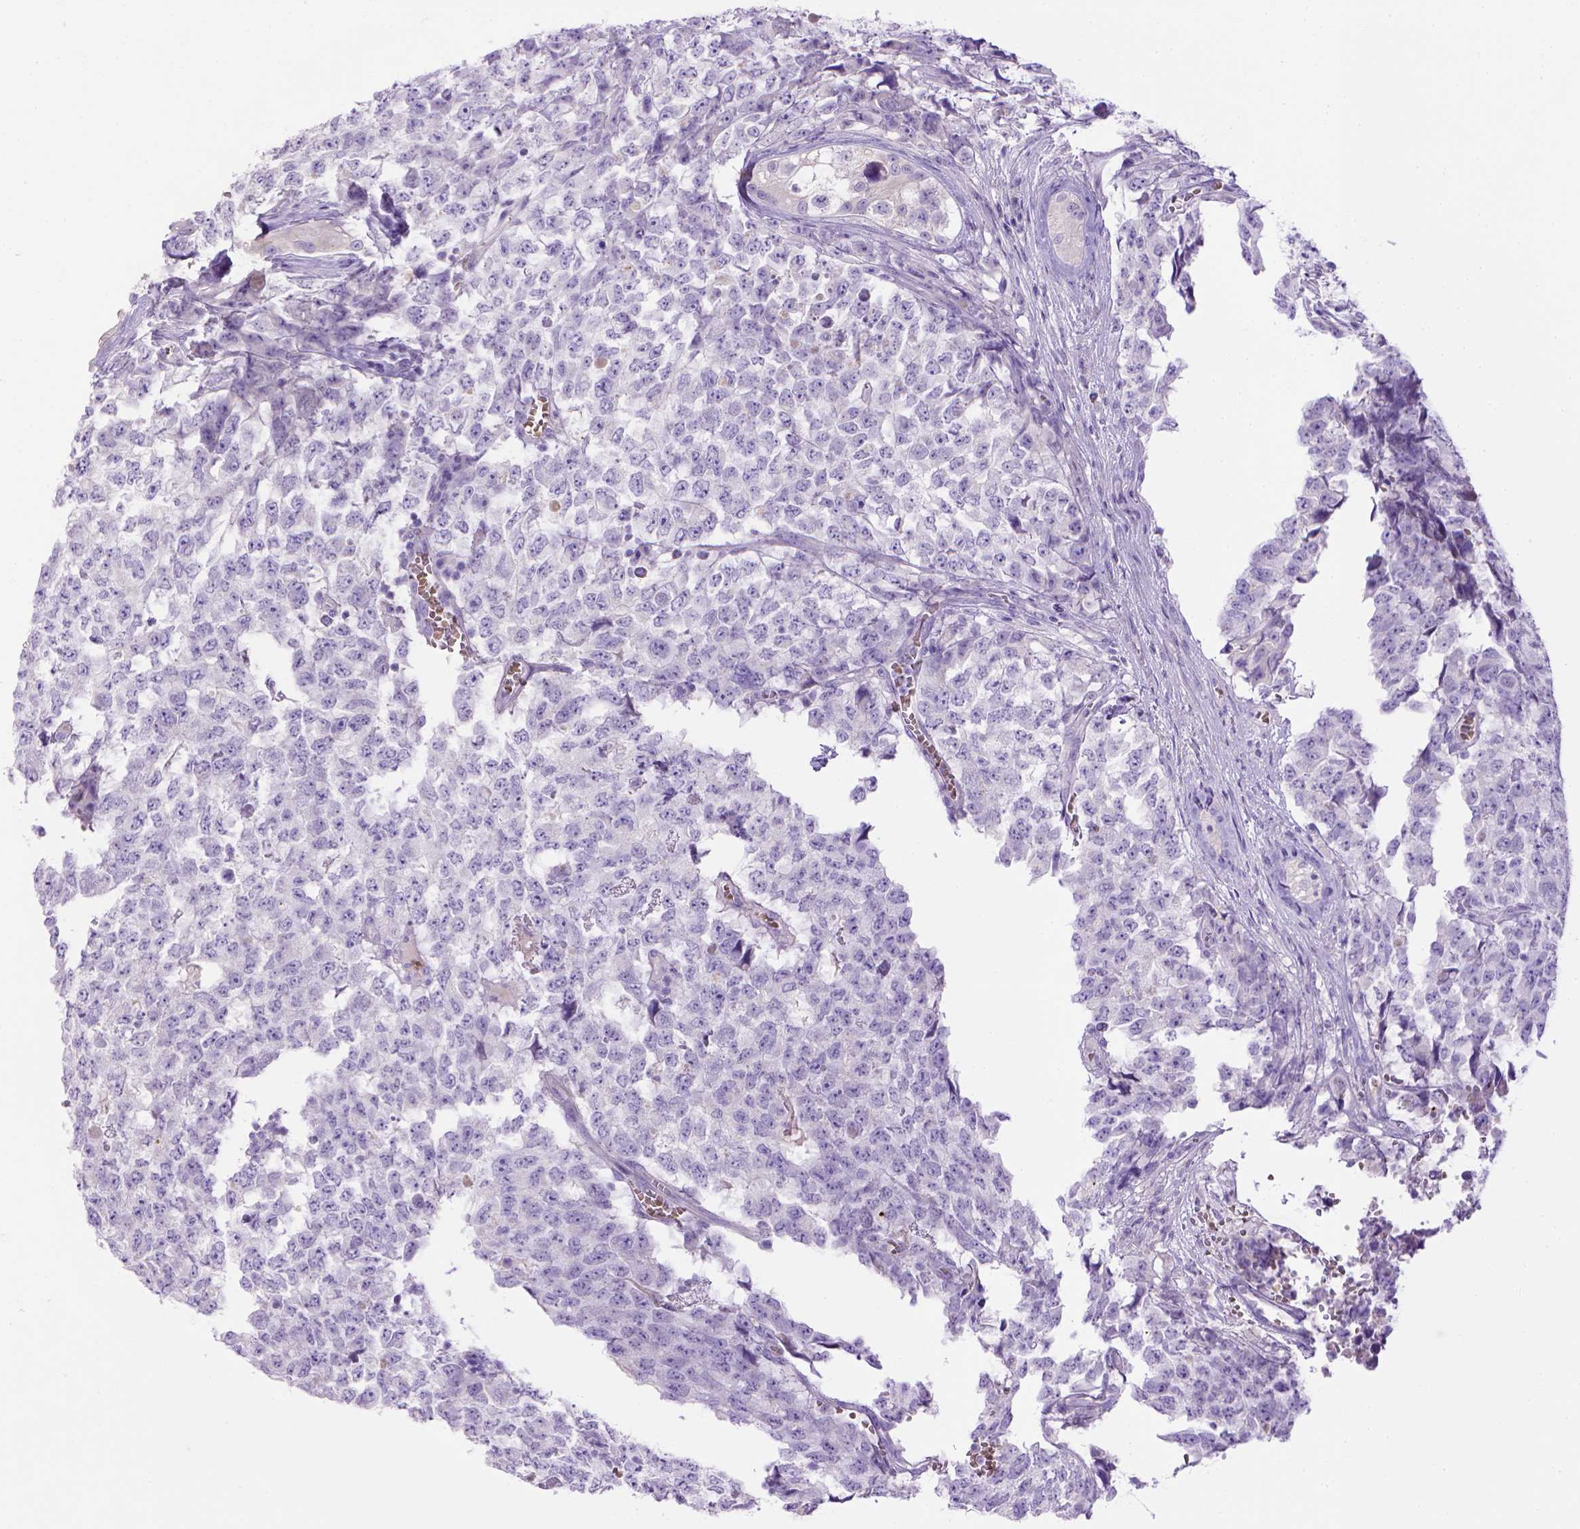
{"staining": {"intensity": "negative", "quantity": "none", "location": "none"}, "tissue": "testis cancer", "cell_type": "Tumor cells", "image_type": "cancer", "snomed": [{"axis": "morphology", "description": "Carcinoma, Embryonal, NOS"}, {"axis": "topography", "description": "Testis"}], "caption": "High power microscopy photomicrograph of an immunohistochemistry (IHC) histopathology image of embryonal carcinoma (testis), revealing no significant staining in tumor cells. (DAB IHC with hematoxylin counter stain).", "gene": "BAAT", "patient": {"sex": "male", "age": 23}}